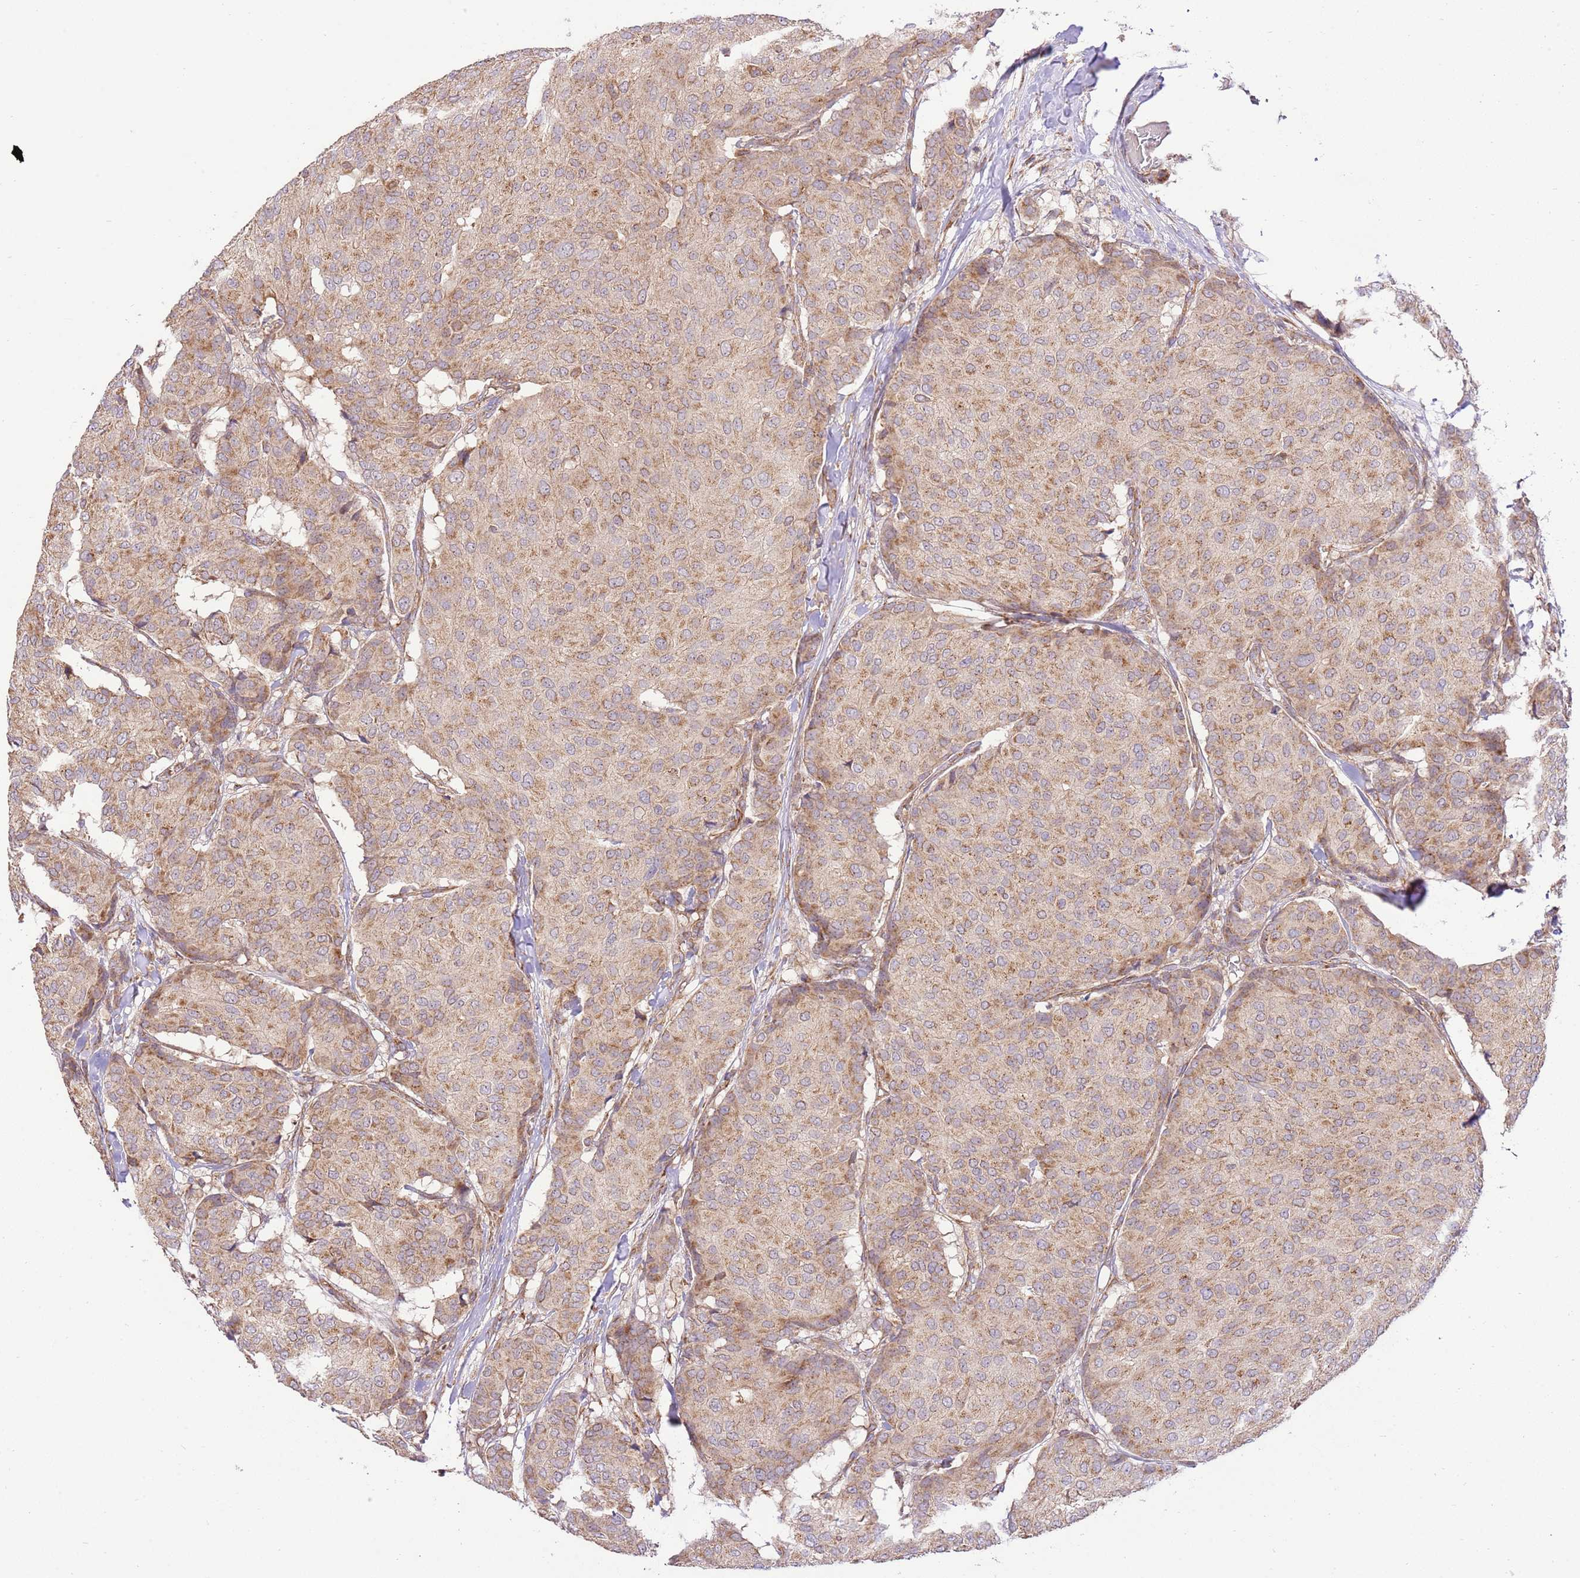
{"staining": {"intensity": "moderate", "quantity": ">75%", "location": "cytoplasmic/membranous"}, "tissue": "breast cancer", "cell_type": "Tumor cells", "image_type": "cancer", "snomed": [{"axis": "morphology", "description": "Duct carcinoma"}, {"axis": "topography", "description": "Breast"}], "caption": "Invasive ductal carcinoma (breast) stained for a protein shows moderate cytoplasmic/membranous positivity in tumor cells.", "gene": "SPATA2L", "patient": {"sex": "female", "age": 75}}